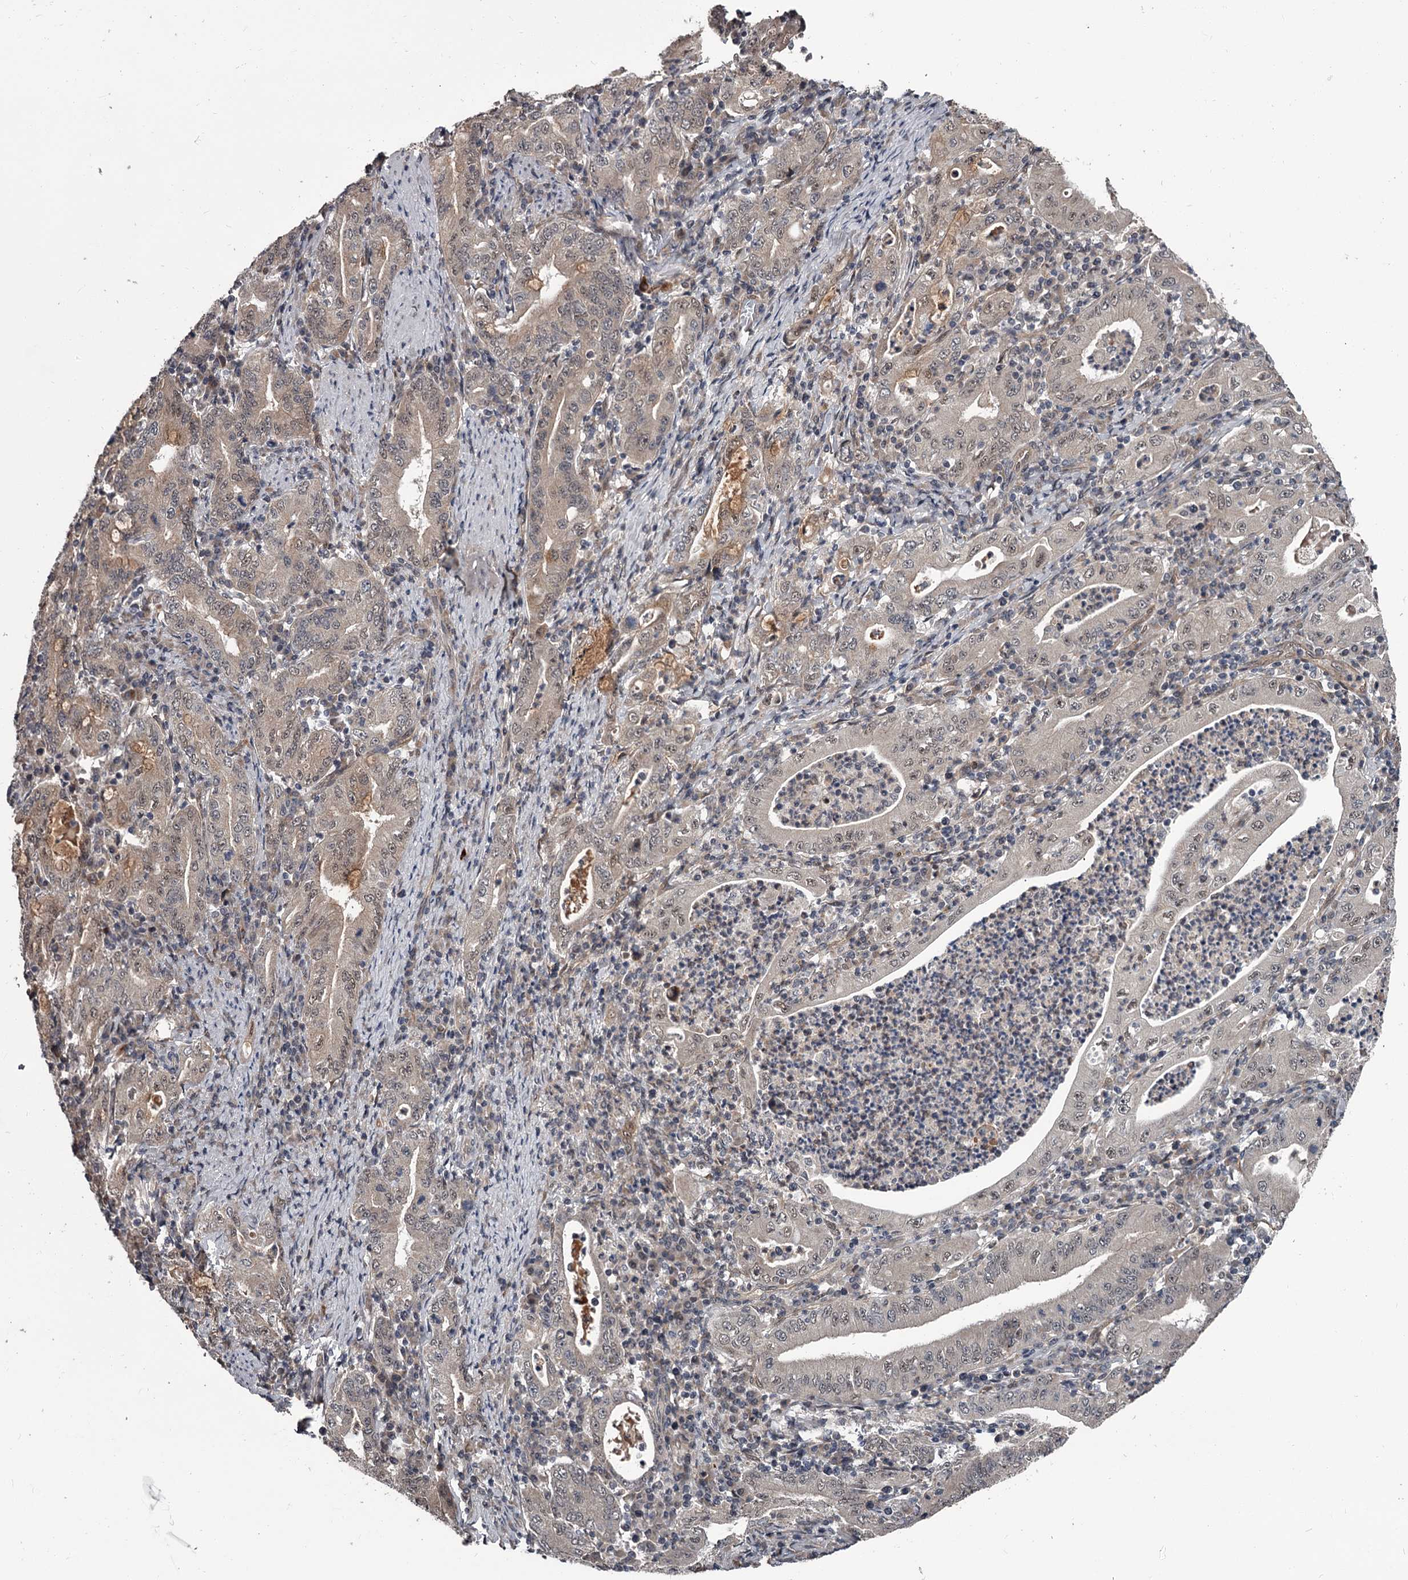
{"staining": {"intensity": "weak", "quantity": "<25%", "location": "cytoplasmic/membranous,nuclear"}, "tissue": "stomach cancer", "cell_type": "Tumor cells", "image_type": "cancer", "snomed": [{"axis": "morphology", "description": "Normal tissue, NOS"}, {"axis": "morphology", "description": "Adenocarcinoma, NOS"}, {"axis": "topography", "description": "Esophagus"}, {"axis": "topography", "description": "Stomach, upper"}, {"axis": "topography", "description": "Peripheral nerve tissue"}], "caption": "This is an immunohistochemistry (IHC) micrograph of stomach cancer. There is no positivity in tumor cells.", "gene": "CDC42EP2", "patient": {"sex": "male", "age": 62}}